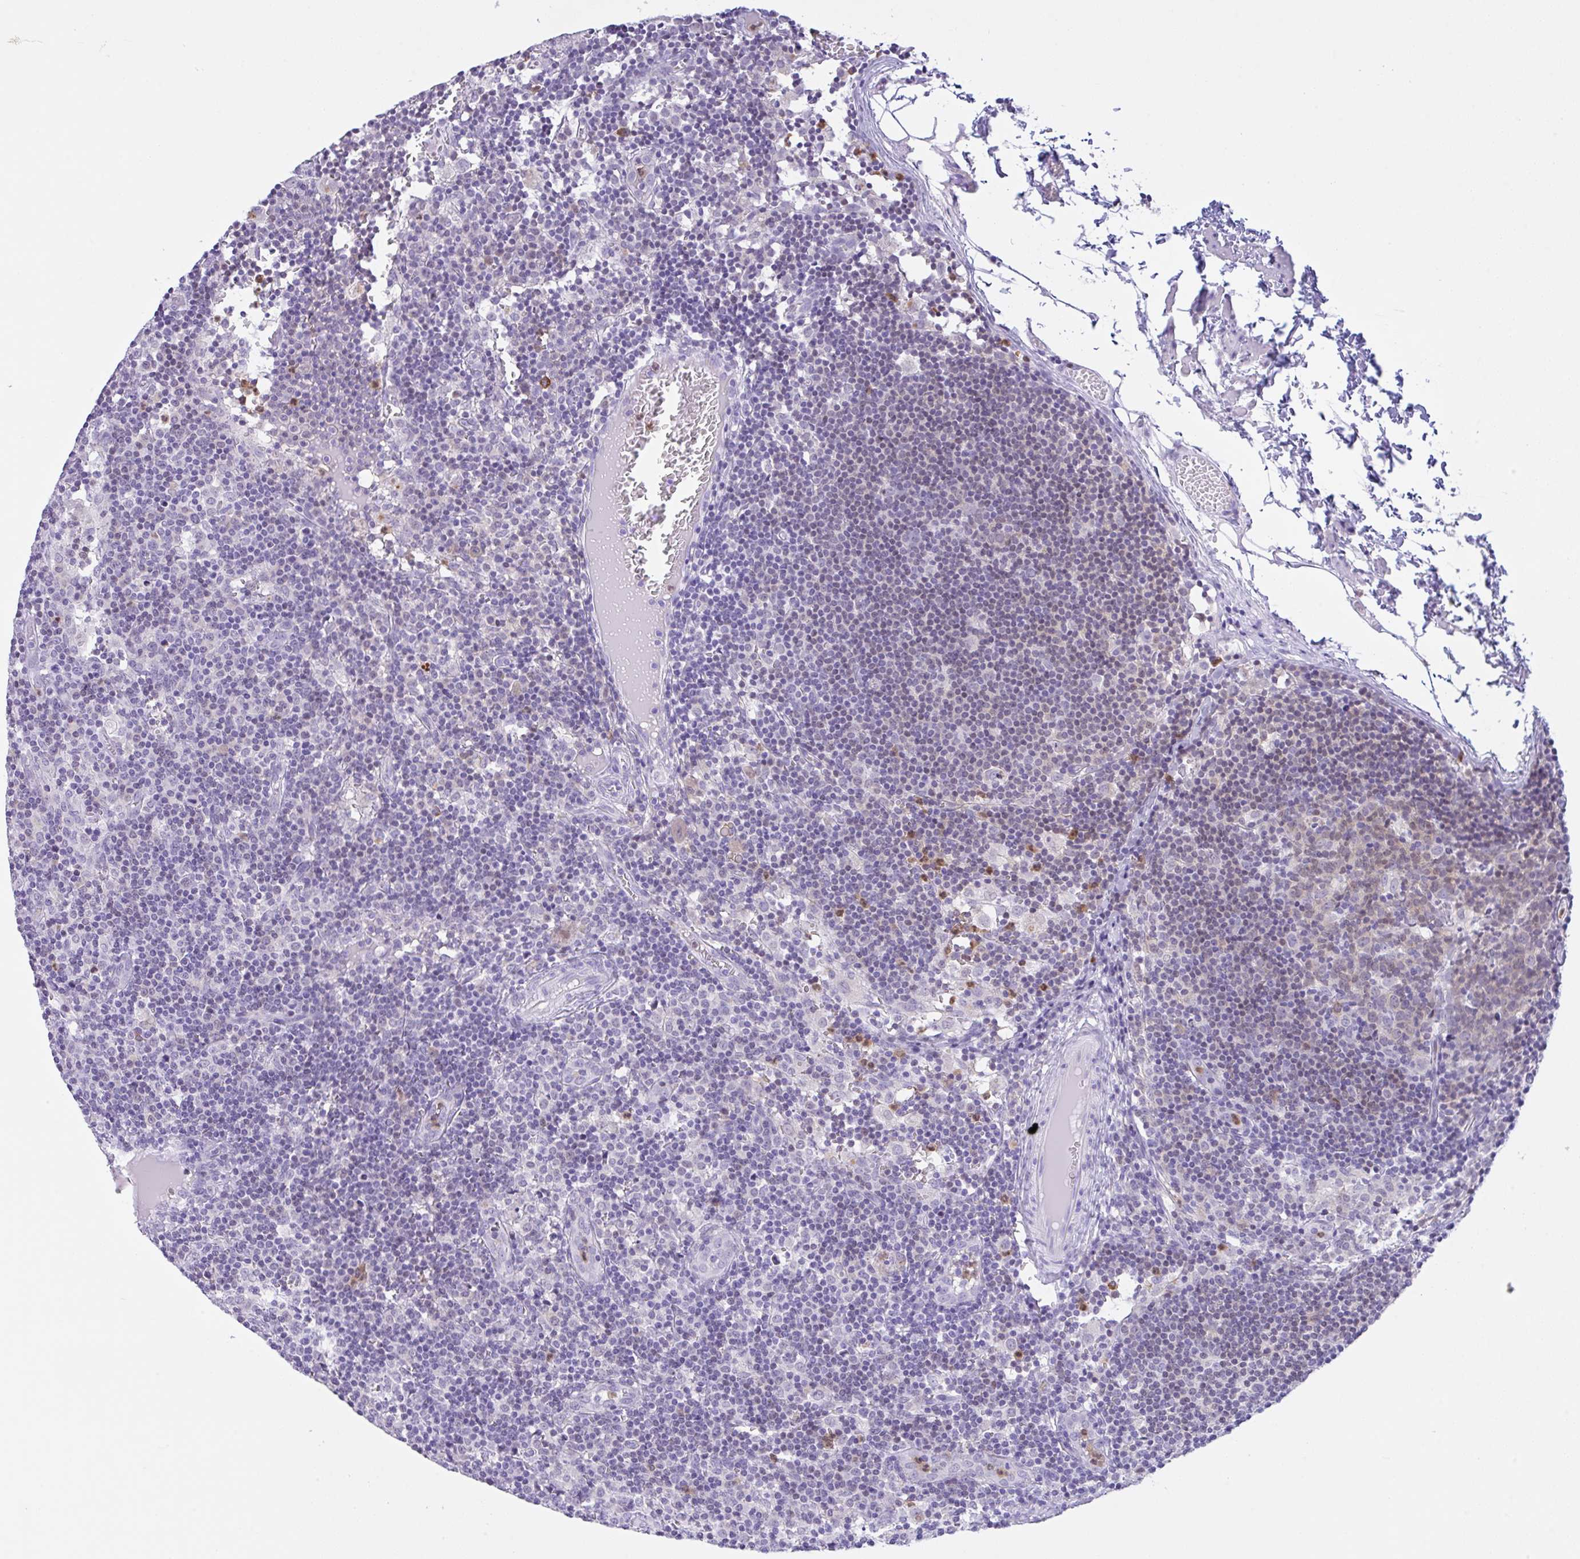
{"staining": {"intensity": "negative", "quantity": "none", "location": "none"}, "tissue": "lymph node", "cell_type": "Germinal center cells", "image_type": "normal", "snomed": [{"axis": "morphology", "description": "Normal tissue, NOS"}, {"axis": "topography", "description": "Lymph node"}], "caption": "Human lymph node stained for a protein using IHC shows no expression in germinal center cells.", "gene": "NCF1", "patient": {"sex": "female", "age": 45}}